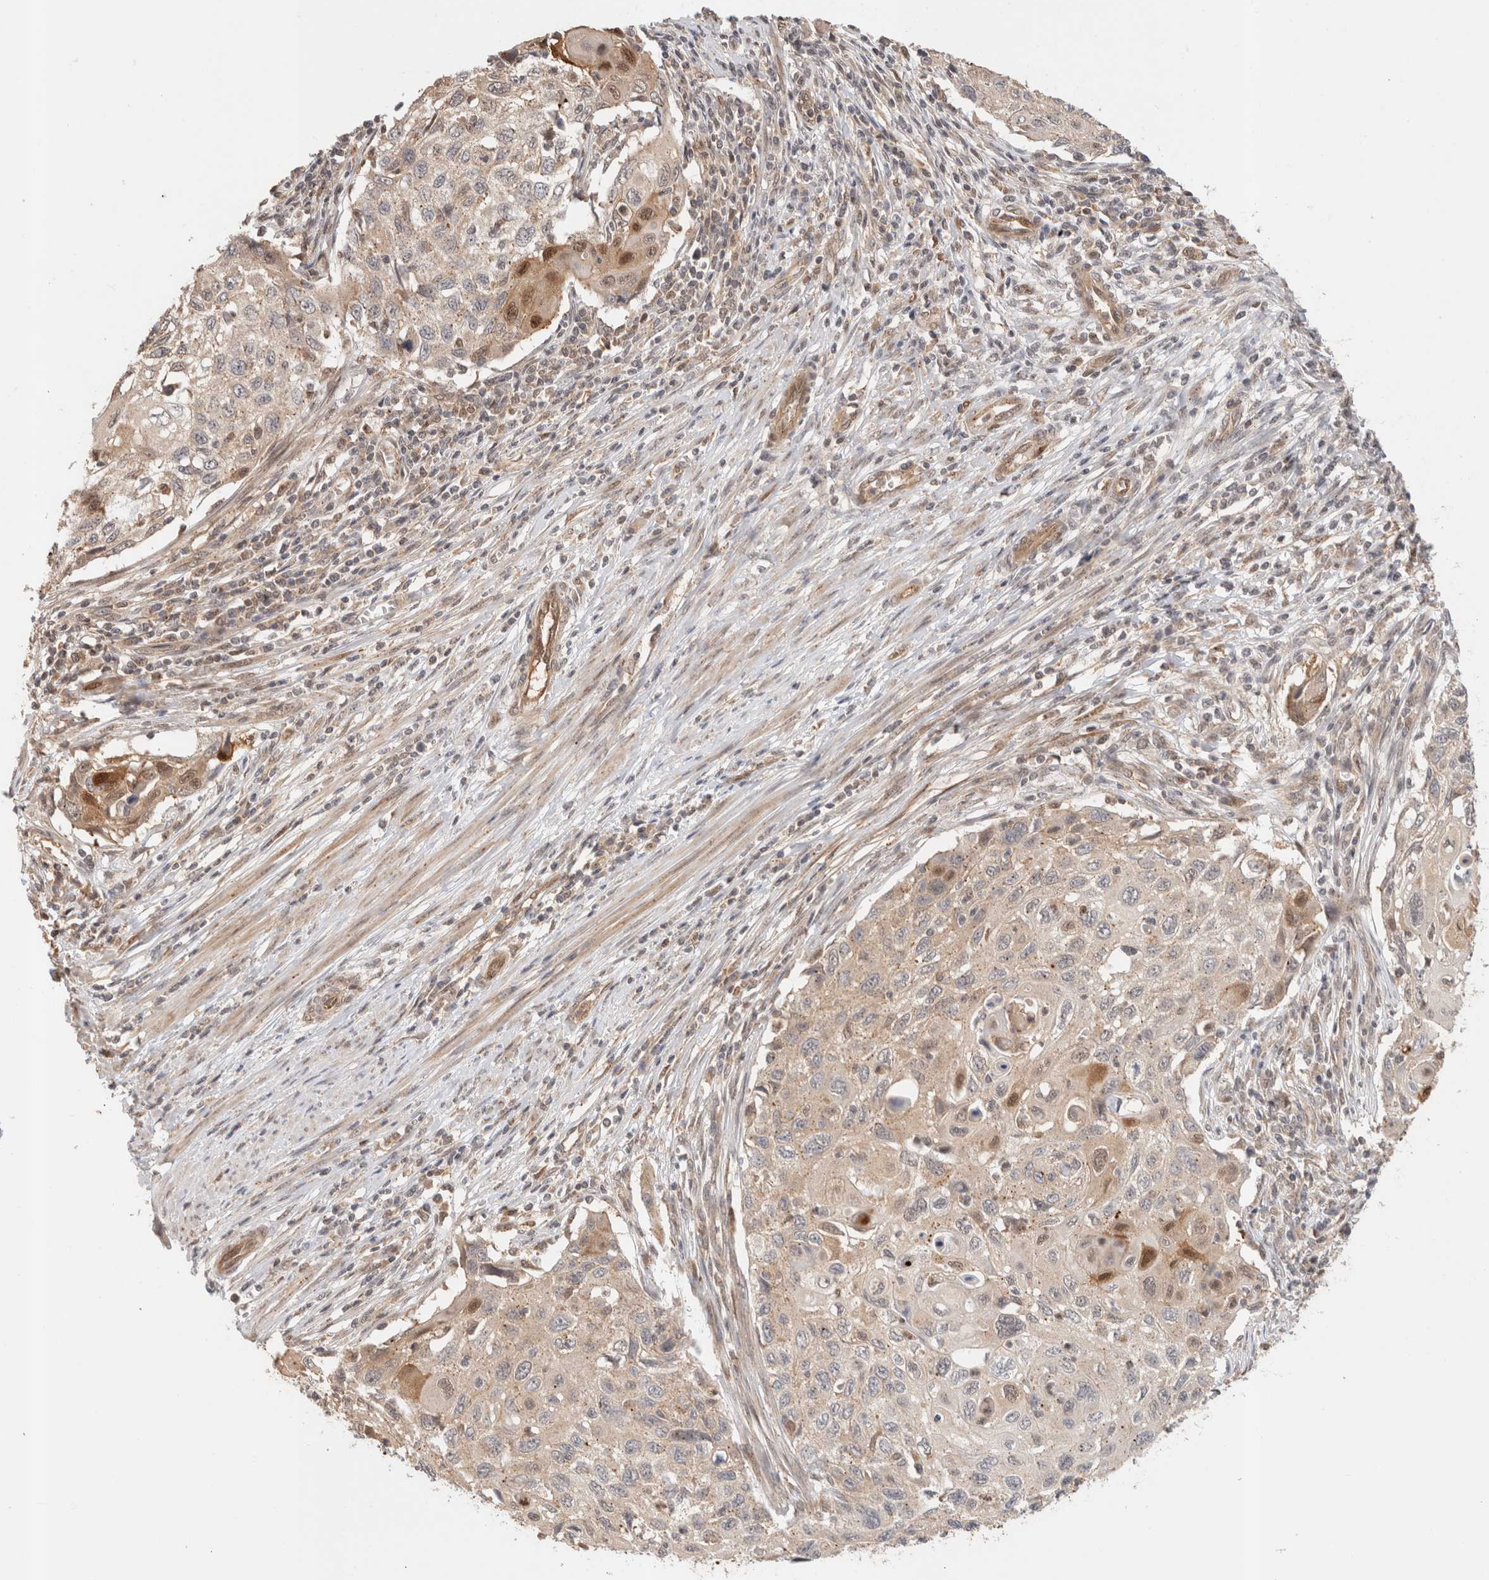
{"staining": {"intensity": "moderate", "quantity": "<25%", "location": "cytoplasmic/membranous,nuclear"}, "tissue": "cervical cancer", "cell_type": "Tumor cells", "image_type": "cancer", "snomed": [{"axis": "morphology", "description": "Squamous cell carcinoma, NOS"}, {"axis": "topography", "description": "Cervix"}], "caption": "Immunohistochemical staining of human cervical cancer (squamous cell carcinoma) exhibits moderate cytoplasmic/membranous and nuclear protein expression in about <25% of tumor cells.", "gene": "OTUD6B", "patient": {"sex": "female", "age": 70}}